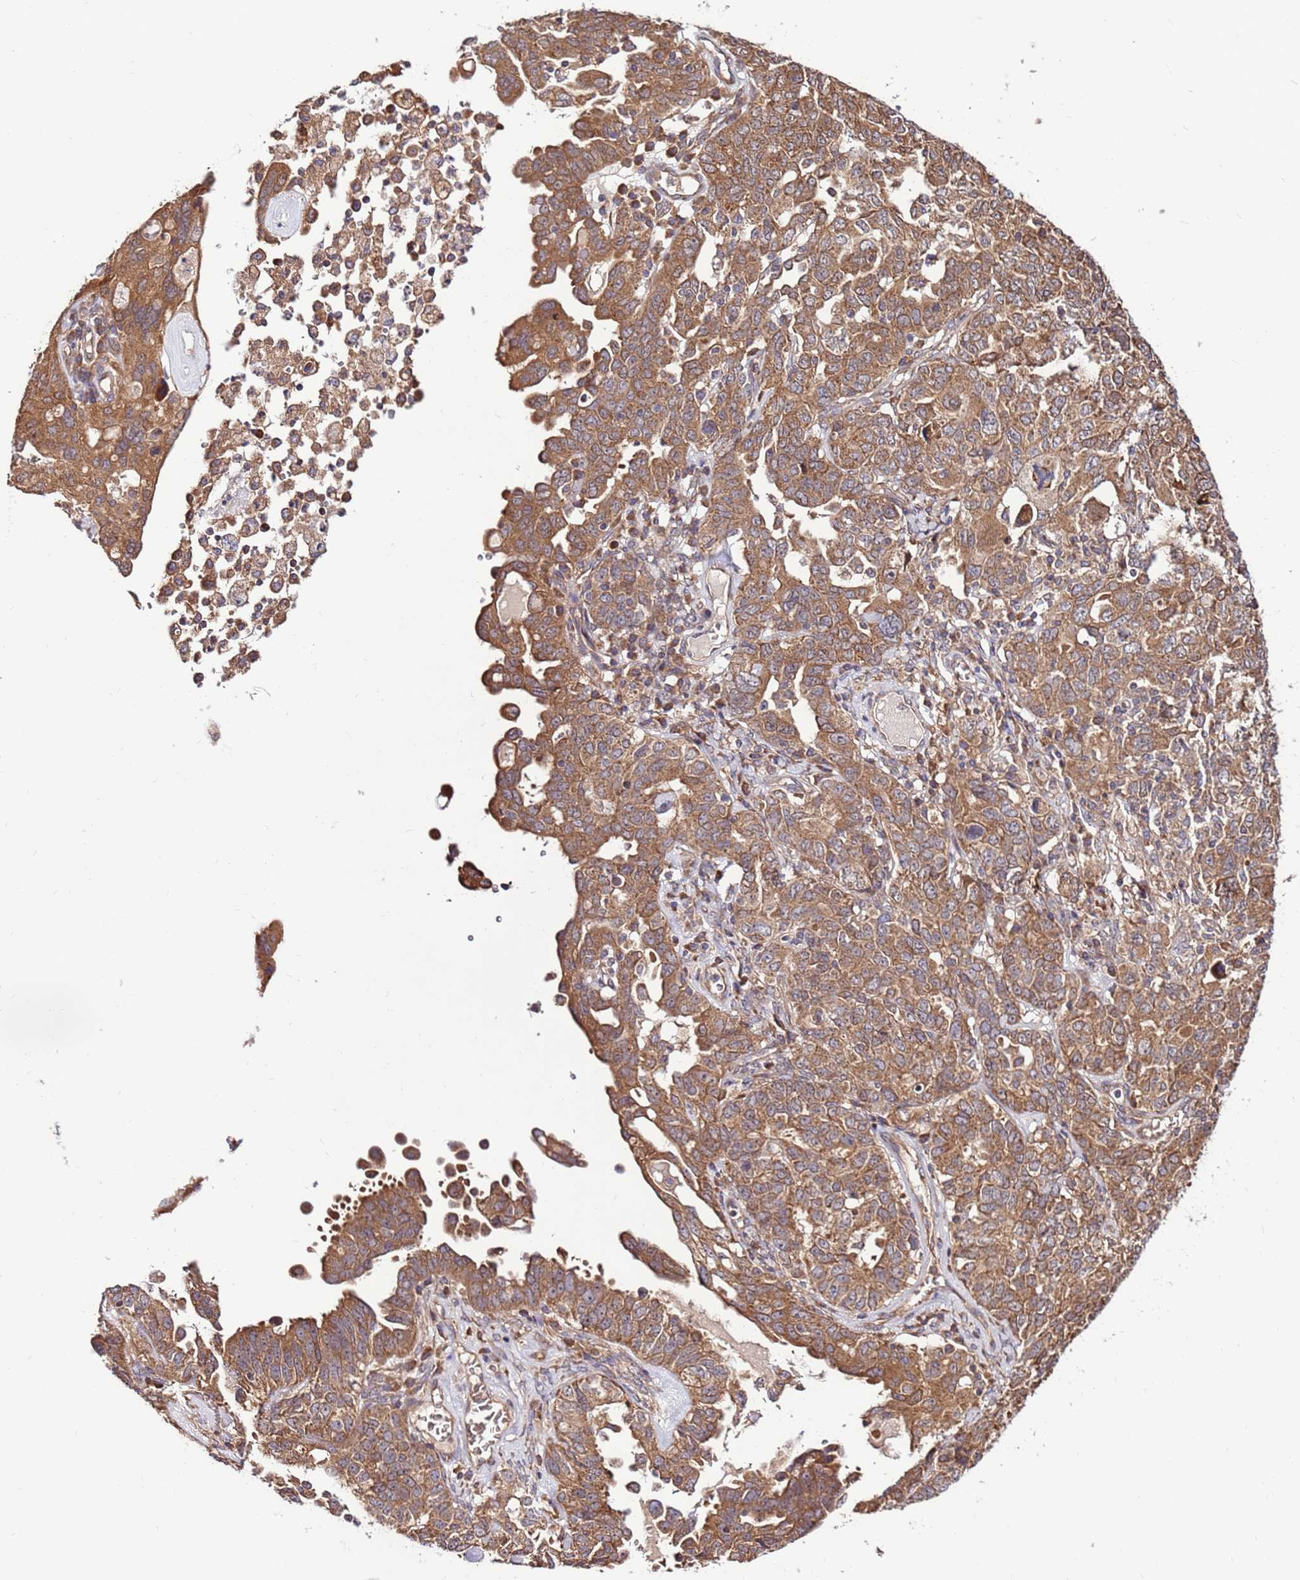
{"staining": {"intensity": "moderate", "quantity": ">75%", "location": "cytoplasmic/membranous"}, "tissue": "ovarian cancer", "cell_type": "Tumor cells", "image_type": "cancer", "snomed": [{"axis": "morphology", "description": "Carcinoma, endometroid"}, {"axis": "topography", "description": "Ovary"}], "caption": "DAB immunohistochemical staining of ovarian cancer shows moderate cytoplasmic/membranous protein expression in about >75% of tumor cells.", "gene": "SLC44A5", "patient": {"sex": "female", "age": 62}}